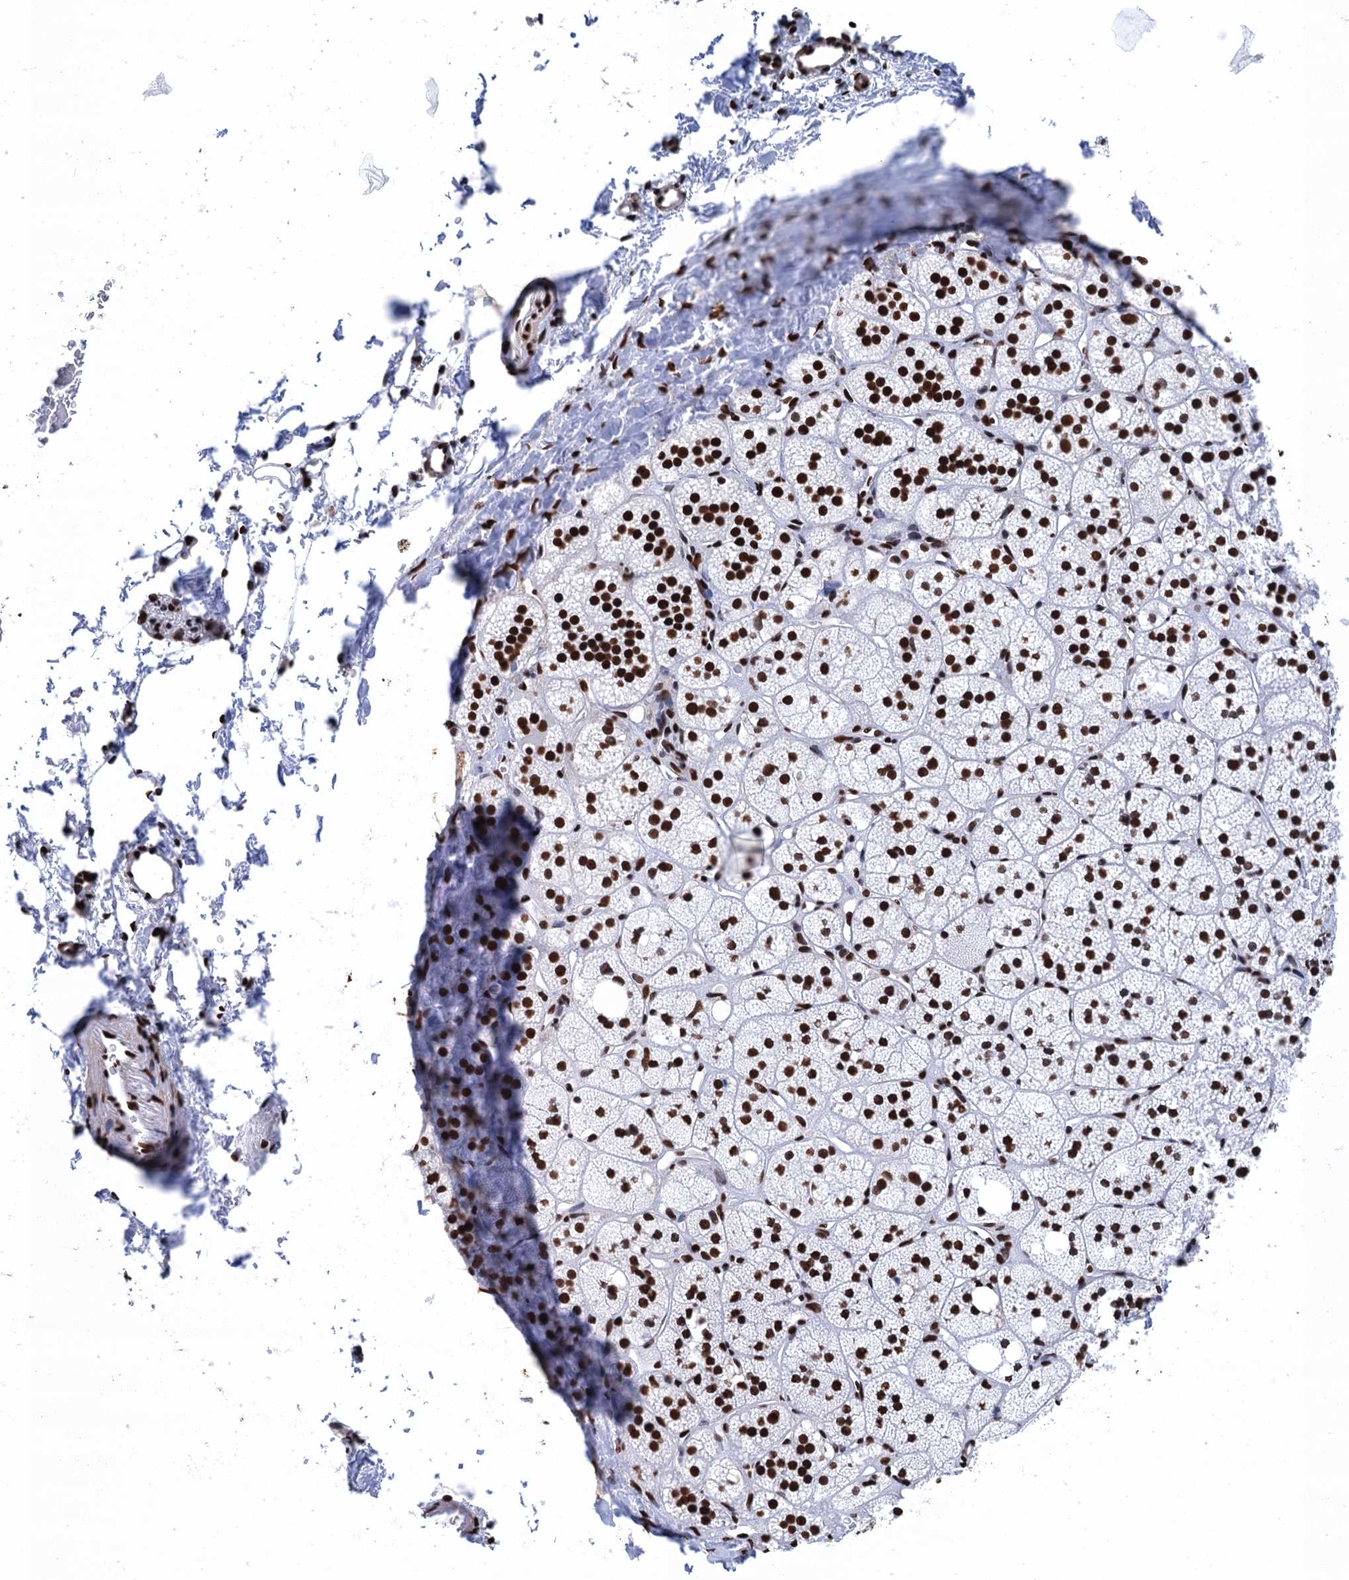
{"staining": {"intensity": "strong", "quantity": ">75%", "location": "nuclear"}, "tissue": "adrenal gland", "cell_type": "Glandular cells", "image_type": "normal", "snomed": [{"axis": "morphology", "description": "Normal tissue, NOS"}, {"axis": "topography", "description": "Adrenal gland"}], "caption": "Strong nuclear protein expression is appreciated in approximately >75% of glandular cells in adrenal gland.", "gene": "UBA2", "patient": {"sex": "male", "age": 61}}